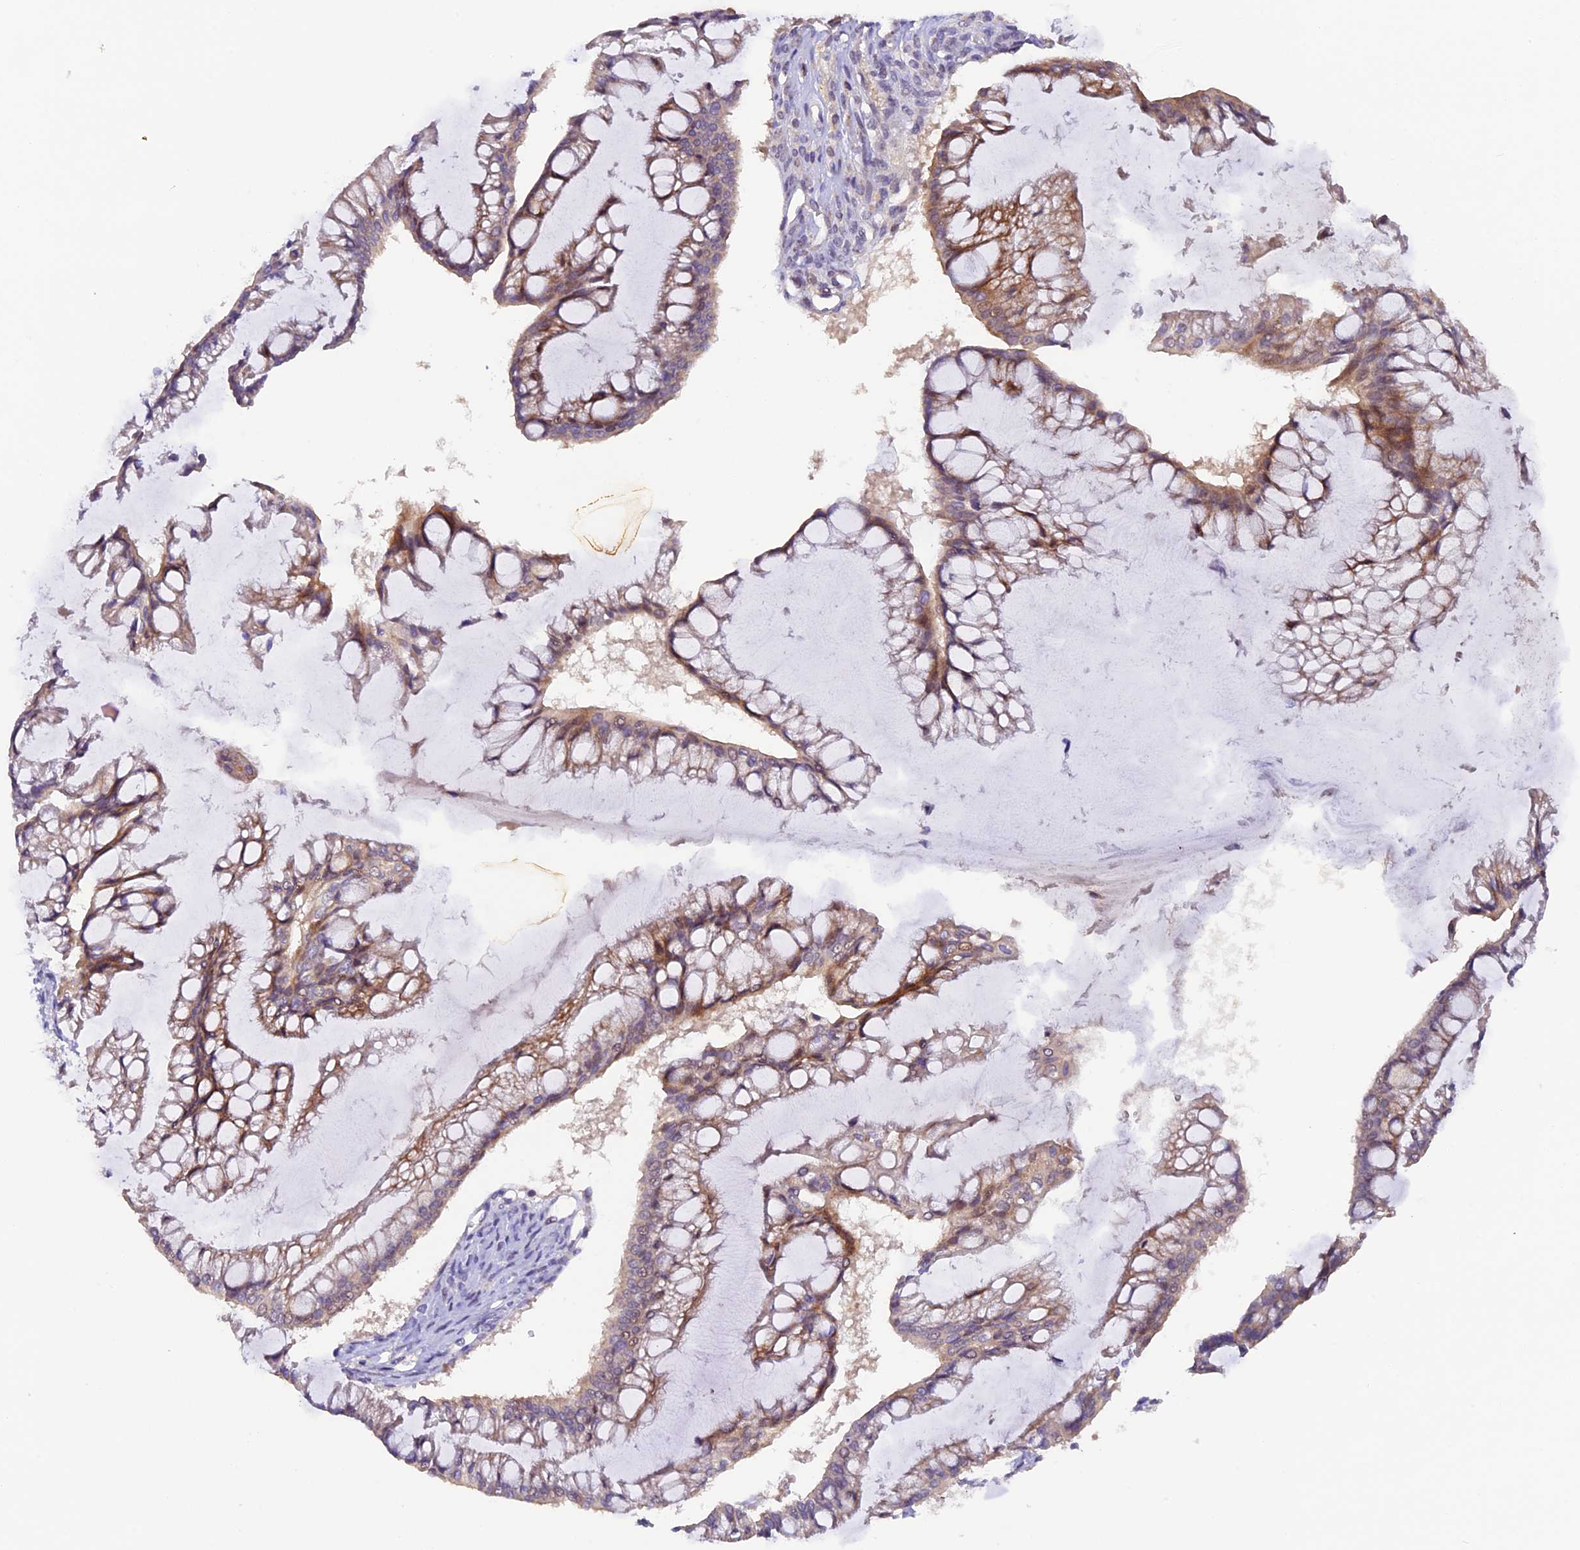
{"staining": {"intensity": "moderate", "quantity": ">75%", "location": "cytoplasmic/membranous"}, "tissue": "ovarian cancer", "cell_type": "Tumor cells", "image_type": "cancer", "snomed": [{"axis": "morphology", "description": "Cystadenocarcinoma, mucinous, NOS"}, {"axis": "topography", "description": "Ovary"}], "caption": "There is medium levels of moderate cytoplasmic/membranous staining in tumor cells of ovarian cancer, as demonstrated by immunohistochemical staining (brown color).", "gene": "NCK2", "patient": {"sex": "female", "age": 73}}